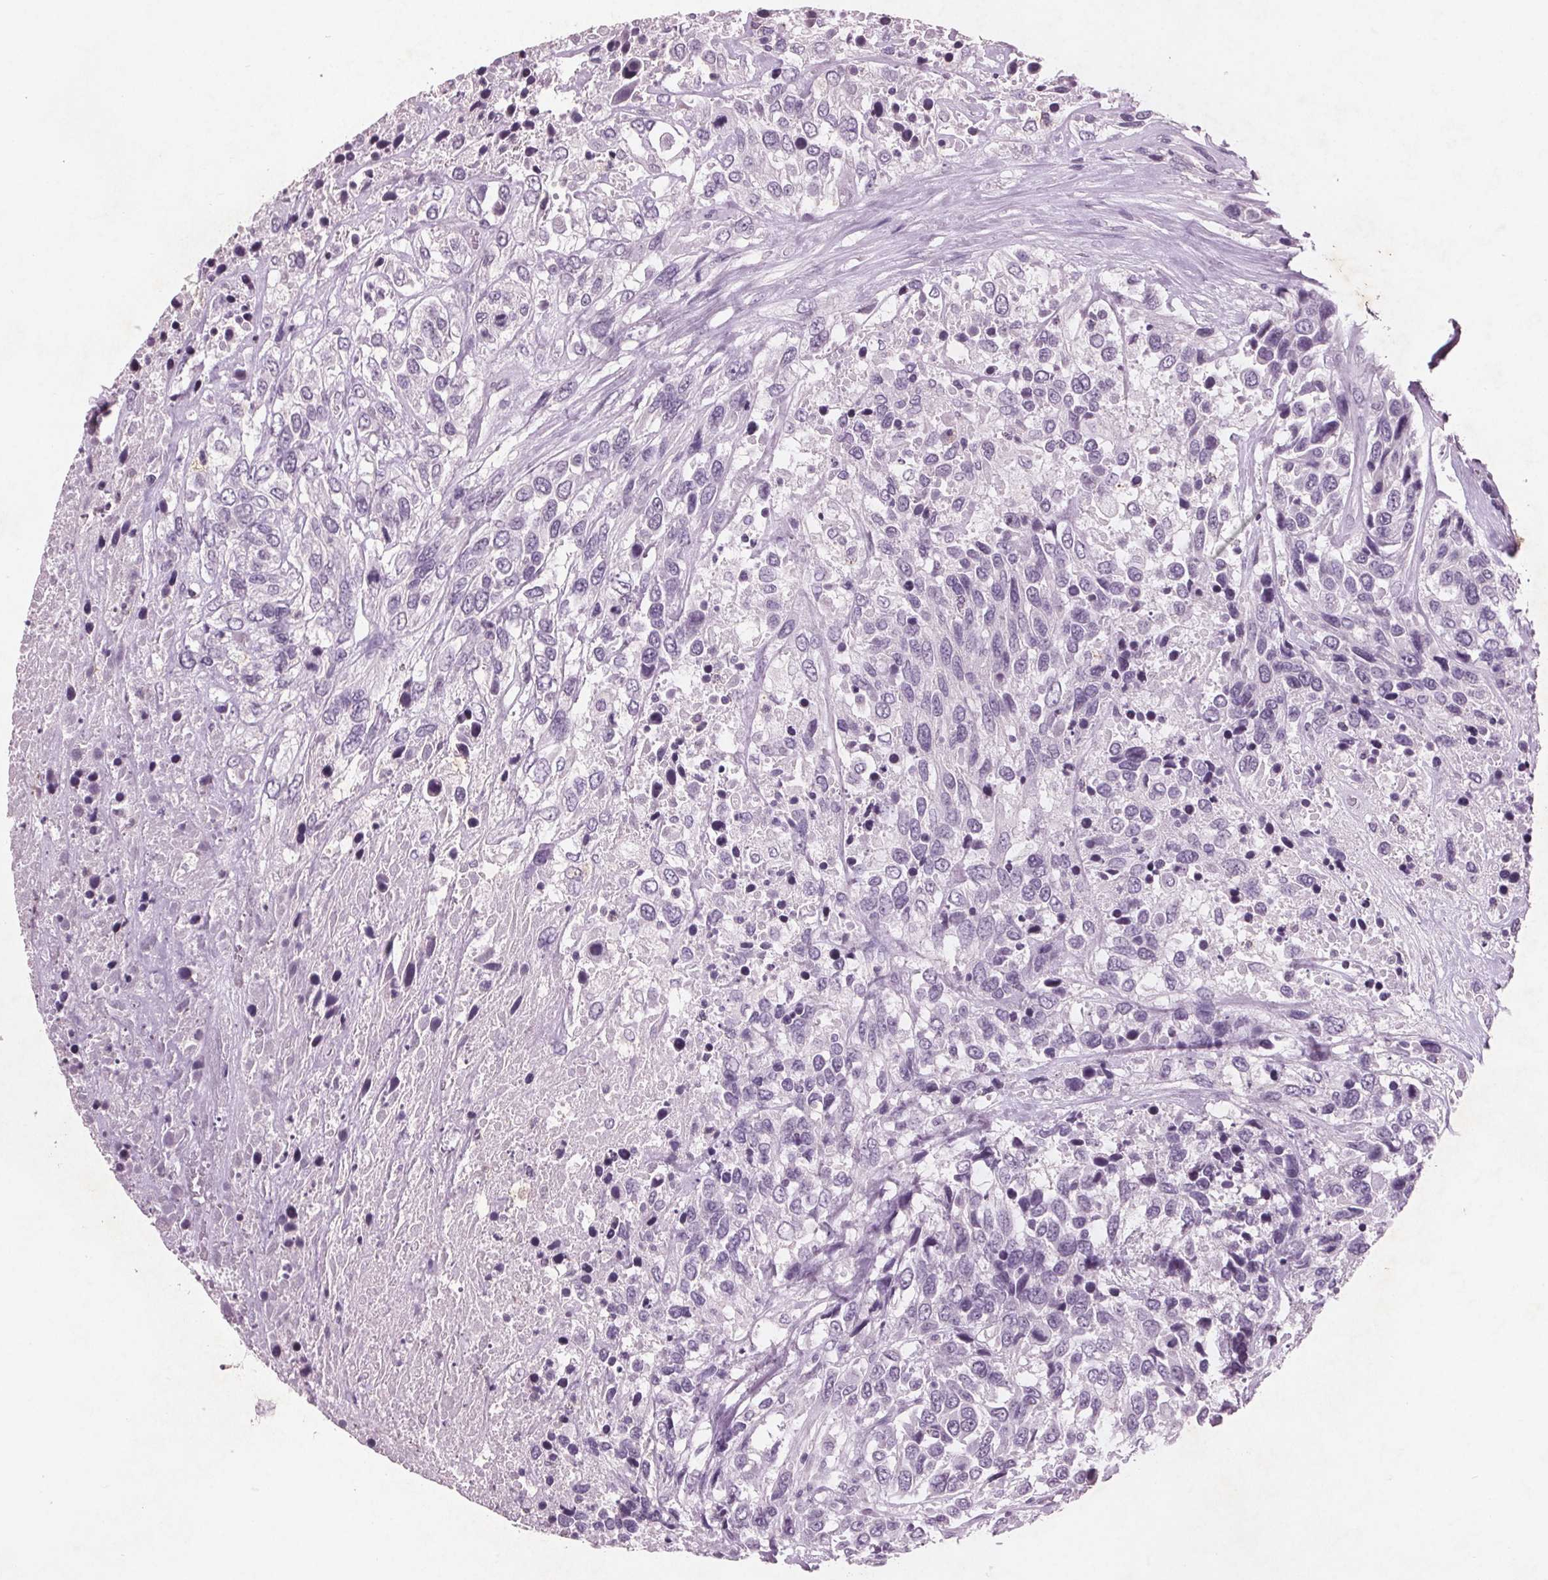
{"staining": {"intensity": "negative", "quantity": "none", "location": "none"}, "tissue": "urothelial cancer", "cell_type": "Tumor cells", "image_type": "cancer", "snomed": [{"axis": "morphology", "description": "Urothelial carcinoma, High grade"}, {"axis": "topography", "description": "Urinary bladder"}], "caption": "Urothelial cancer was stained to show a protein in brown. There is no significant expression in tumor cells.", "gene": "PTPN14", "patient": {"sex": "female", "age": 70}}